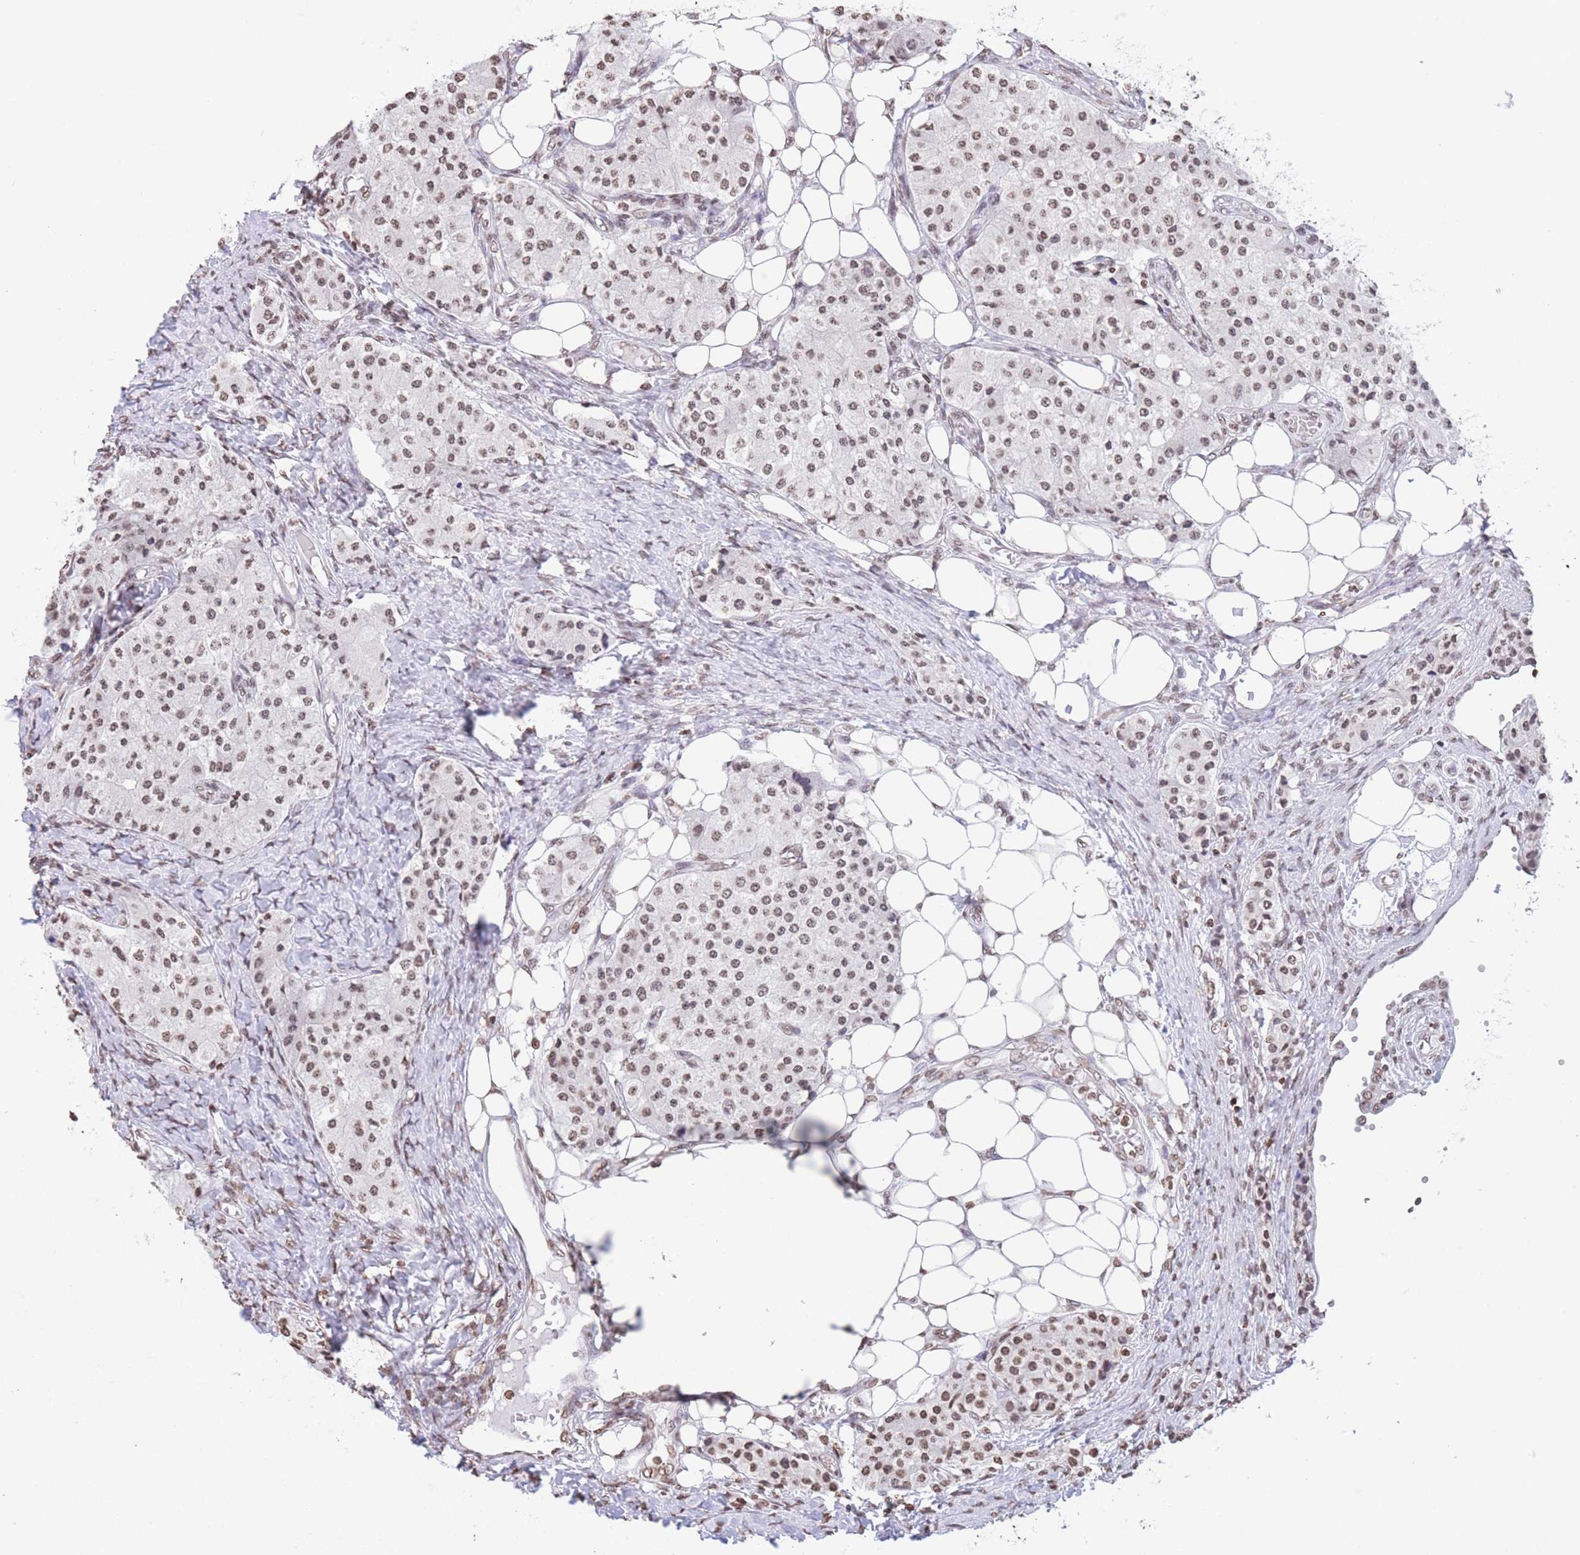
{"staining": {"intensity": "moderate", "quantity": ">75%", "location": "nuclear"}, "tissue": "carcinoid", "cell_type": "Tumor cells", "image_type": "cancer", "snomed": [{"axis": "morphology", "description": "Carcinoid, malignant, NOS"}, {"axis": "topography", "description": "Colon"}], "caption": "Tumor cells exhibit moderate nuclear positivity in about >75% of cells in carcinoid.", "gene": "H2BC11", "patient": {"sex": "female", "age": 52}}